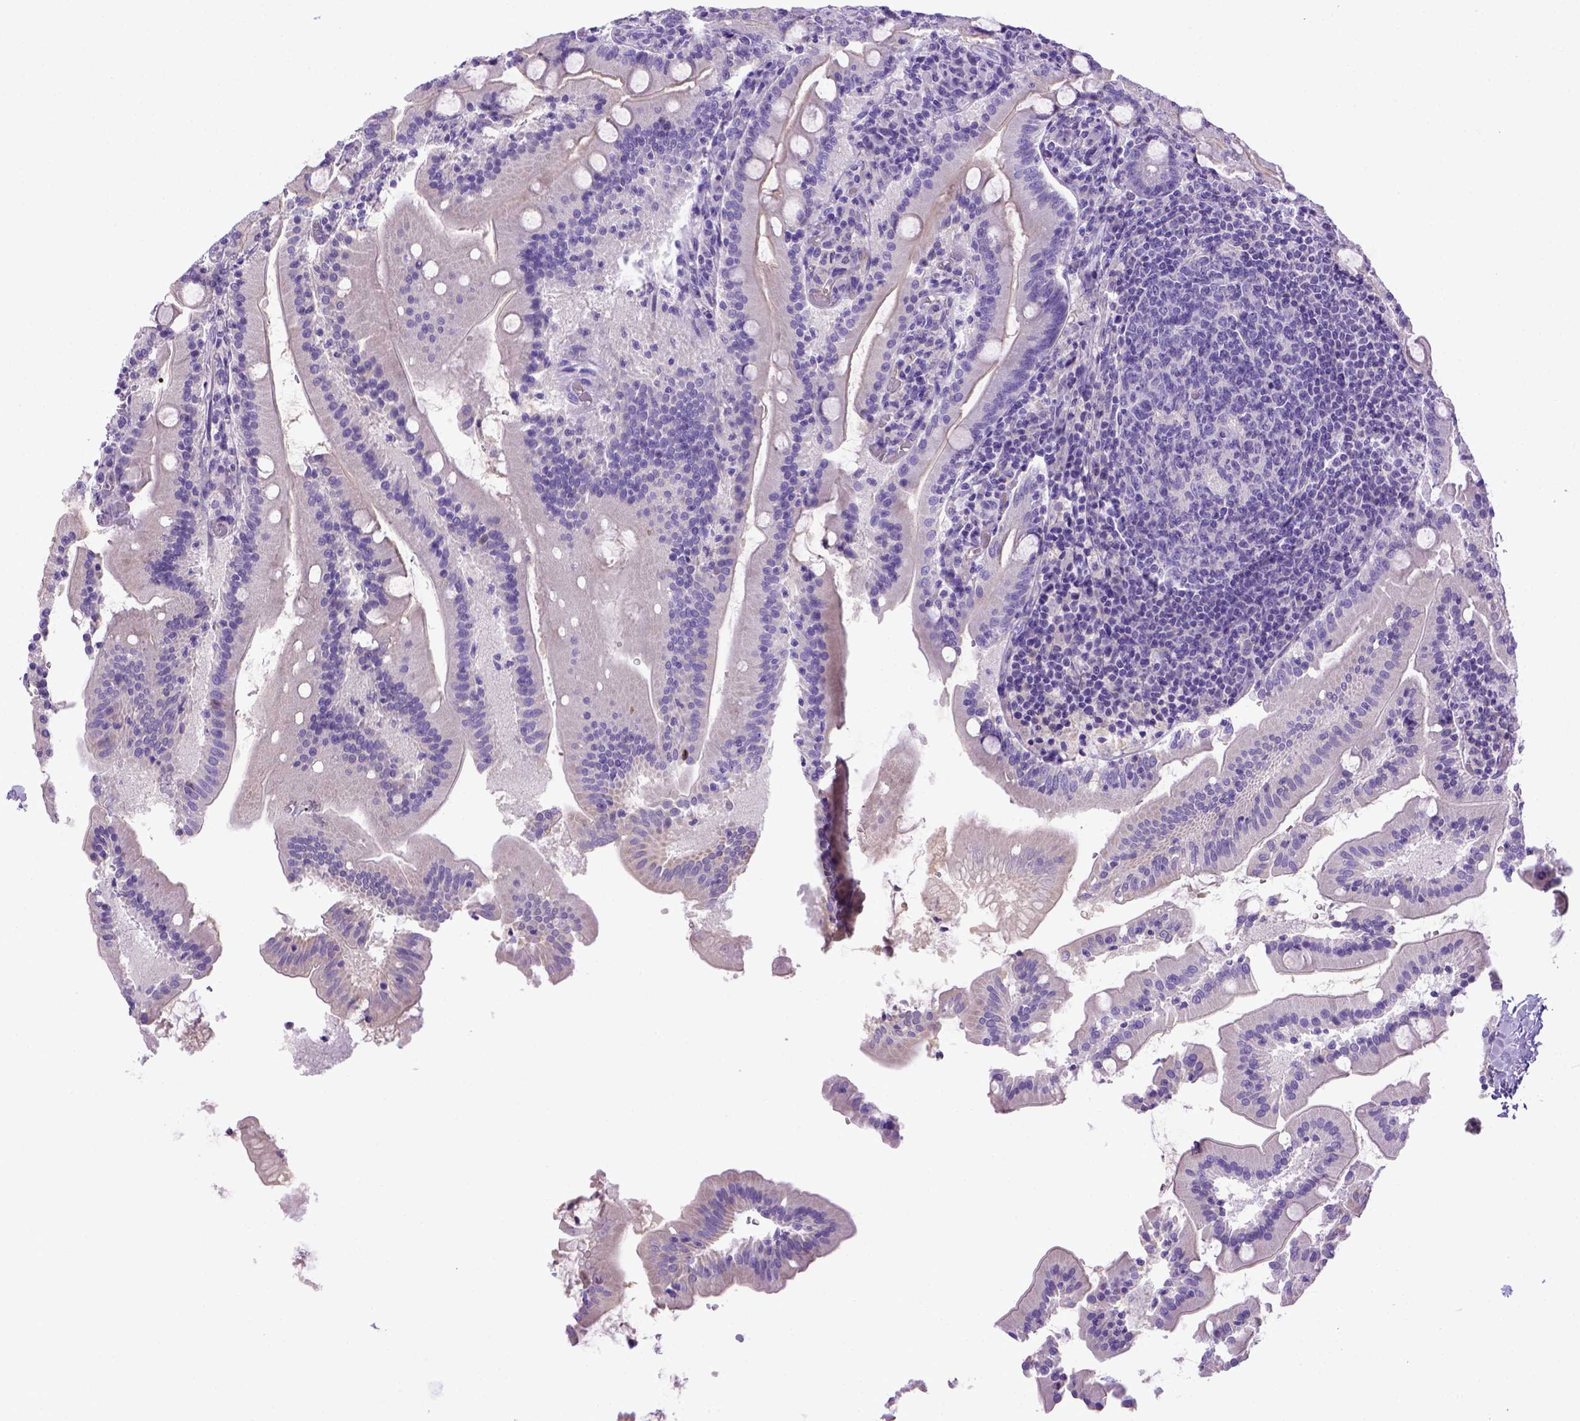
{"staining": {"intensity": "strong", "quantity": "25%-75%", "location": "cytoplasmic/membranous"}, "tissue": "small intestine", "cell_type": "Glandular cells", "image_type": "normal", "snomed": [{"axis": "morphology", "description": "Normal tissue, NOS"}, {"axis": "topography", "description": "Small intestine"}], "caption": "Strong cytoplasmic/membranous protein staining is identified in approximately 25%-75% of glandular cells in small intestine. (Stains: DAB in brown, nuclei in blue, Microscopy: brightfield microscopy at high magnification).", "gene": "BAAT", "patient": {"sex": "male", "age": 37}}